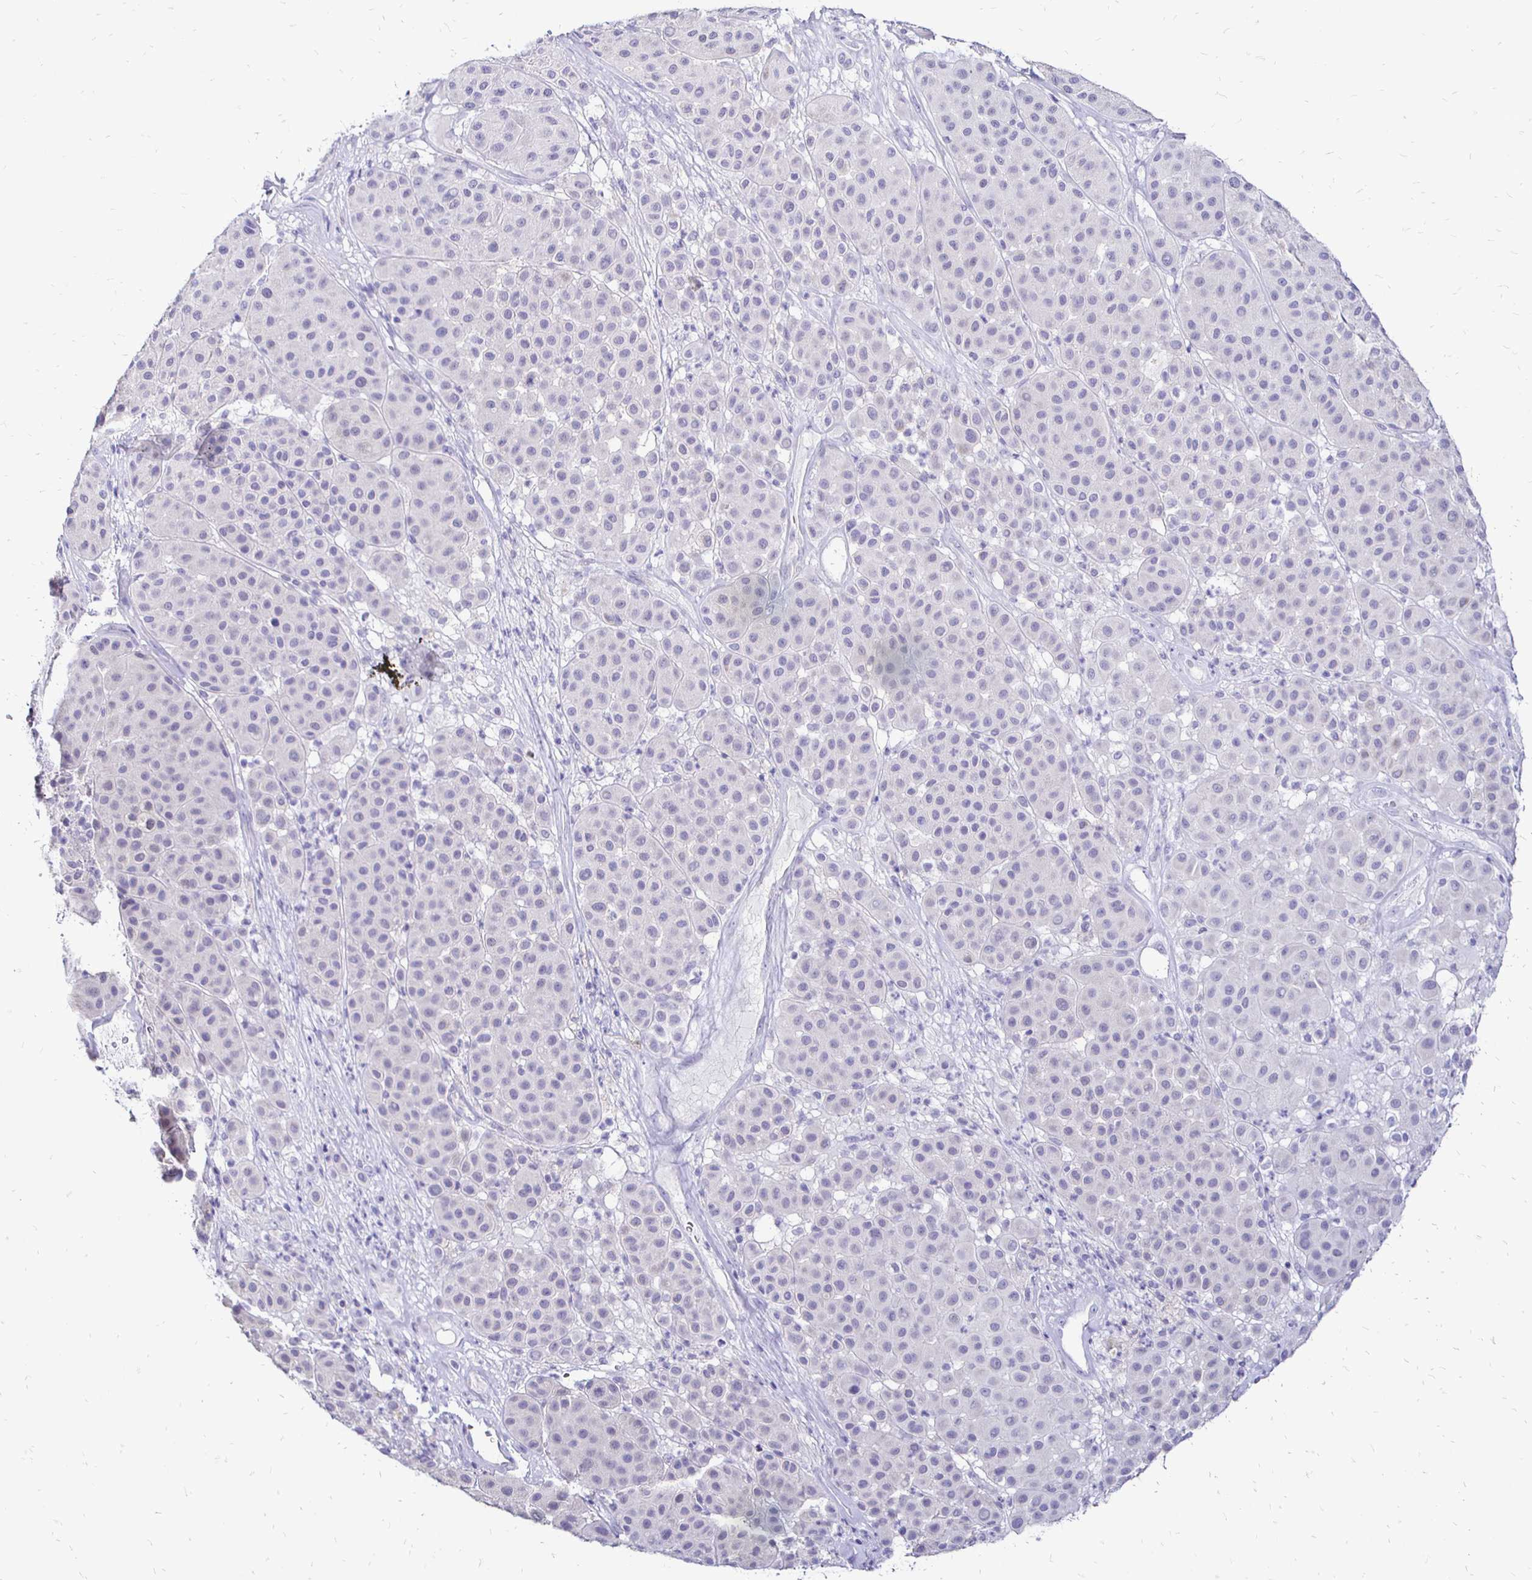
{"staining": {"intensity": "negative", "quantity": "none", "location": "none"}, "tissue": "melanoma", "cell_type": "Tumor cells", "image_type": "cancer", "snomed": [{"axis": "morphology", "description": "Malignant melanoma, Metastatic site"}, {"axis": "topography", "description": "Smooth muscle"}], "caption": "Tumor cells are negative for protein expression in human malignant melanoma (metastatic site).", "gene": "IRGC", "patient": {"sex": "male", "age": 41}}